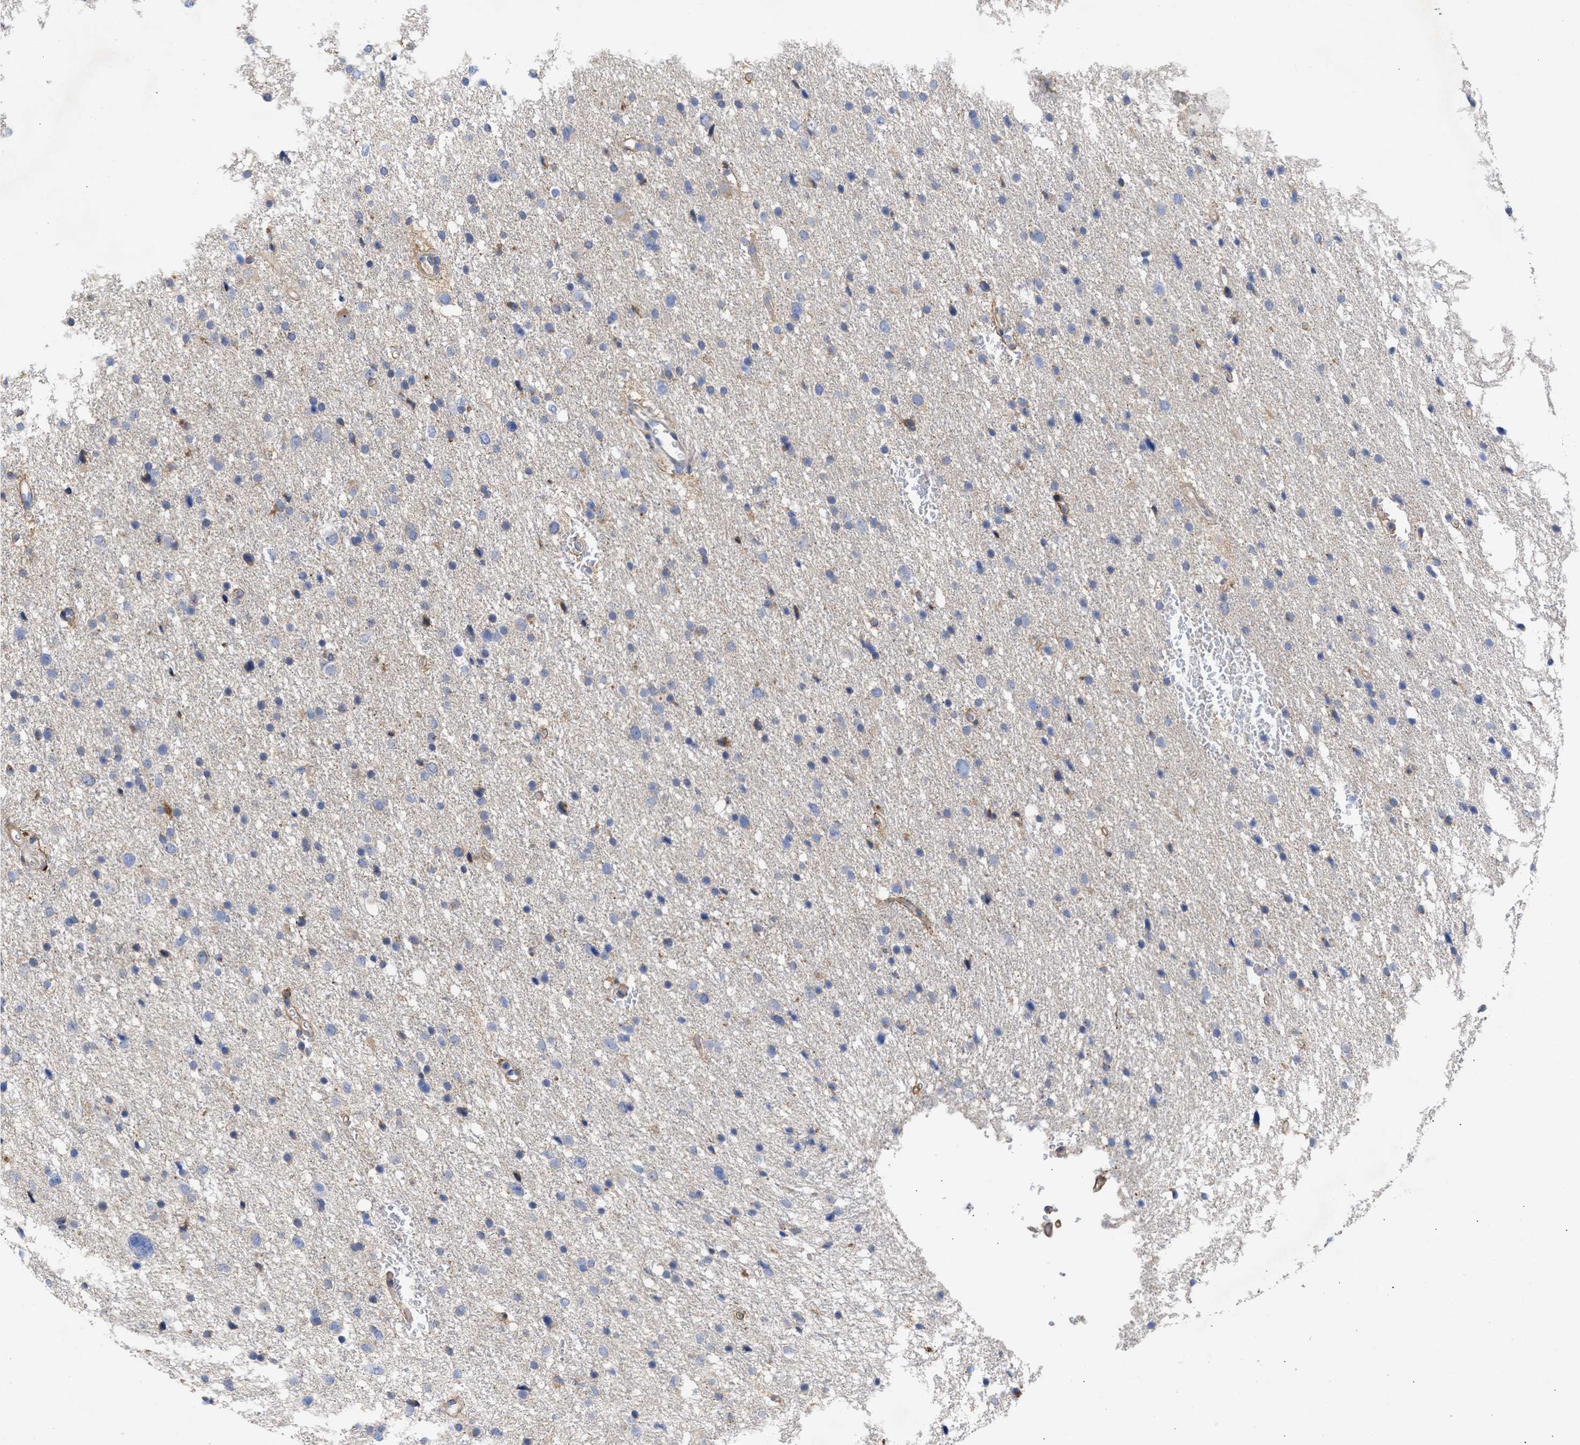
{"staining": {"intensity": "negative", "quantity": "none", "location": "none"}, "tissue": "glioma", "cell_type": "Tumor cells", "image_type": "cancer", "snomed": [{"axis": "morphology", "description": "Glioma, malignant, Low grade"}, {"axis": "topography", "description": "Brain"}], "caption": "There is no significant positivity in tumor cells of malignant low-grade glioma. (Immunohistochemistry (ihc), brightfield microscopy, high magnification).", "gene": "ARHGEF4", "patient": {"sex": "female", "age": 37}}